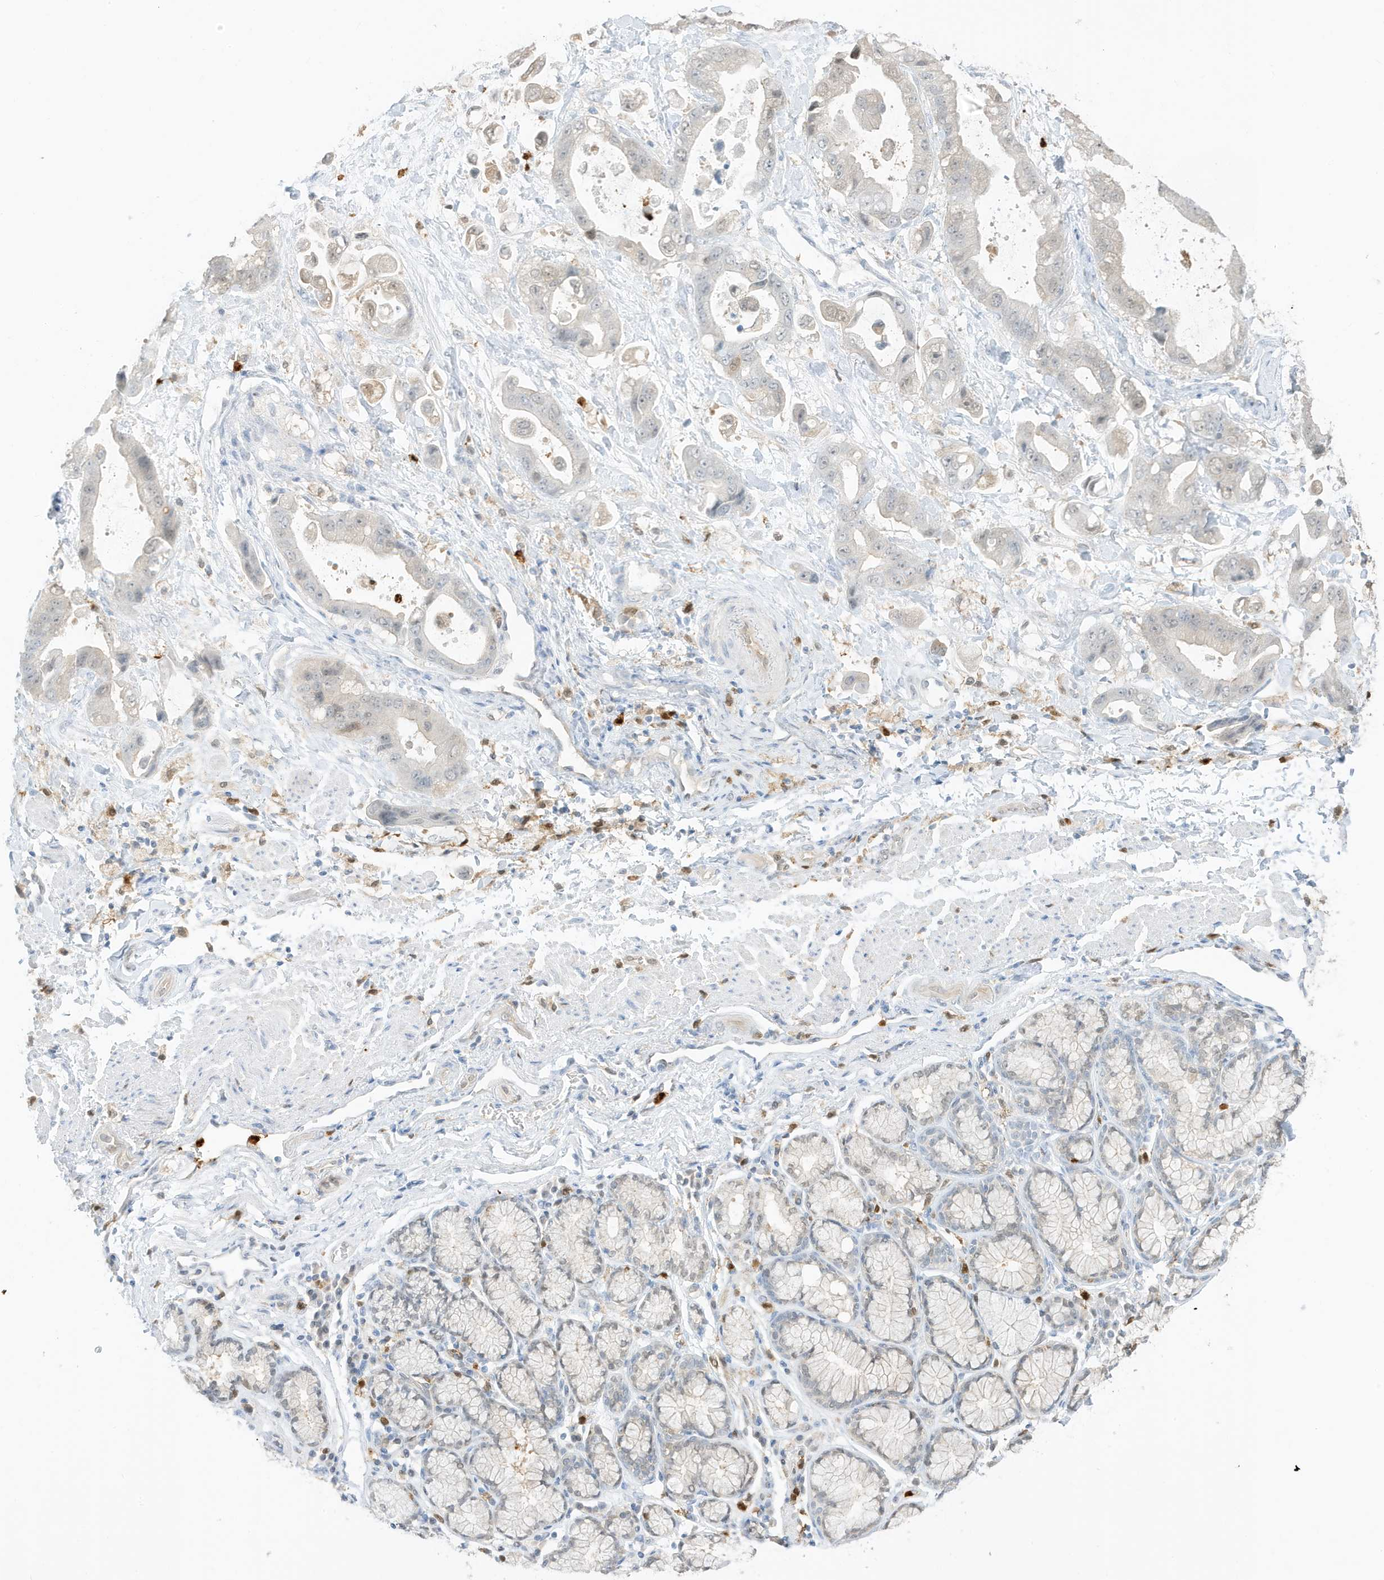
{"staining": {"intensity": "negative", "quantity": "none", "location": "none"}, "tissue": "stomach cancer", "cell_type": "Tumor cells", "image_type": "cancer", "snomed": [{"axis": "morphology", "description": "Adenocarcinoma, NOS"}, {"axis": "topography", "description": "Stomach"}], "caption": "Protein analysis of stomach adenocarcinoma reveals no significant staining in tumor cells.", "gene": "GCA", "patient": {"sex": "male", "age": 62}}